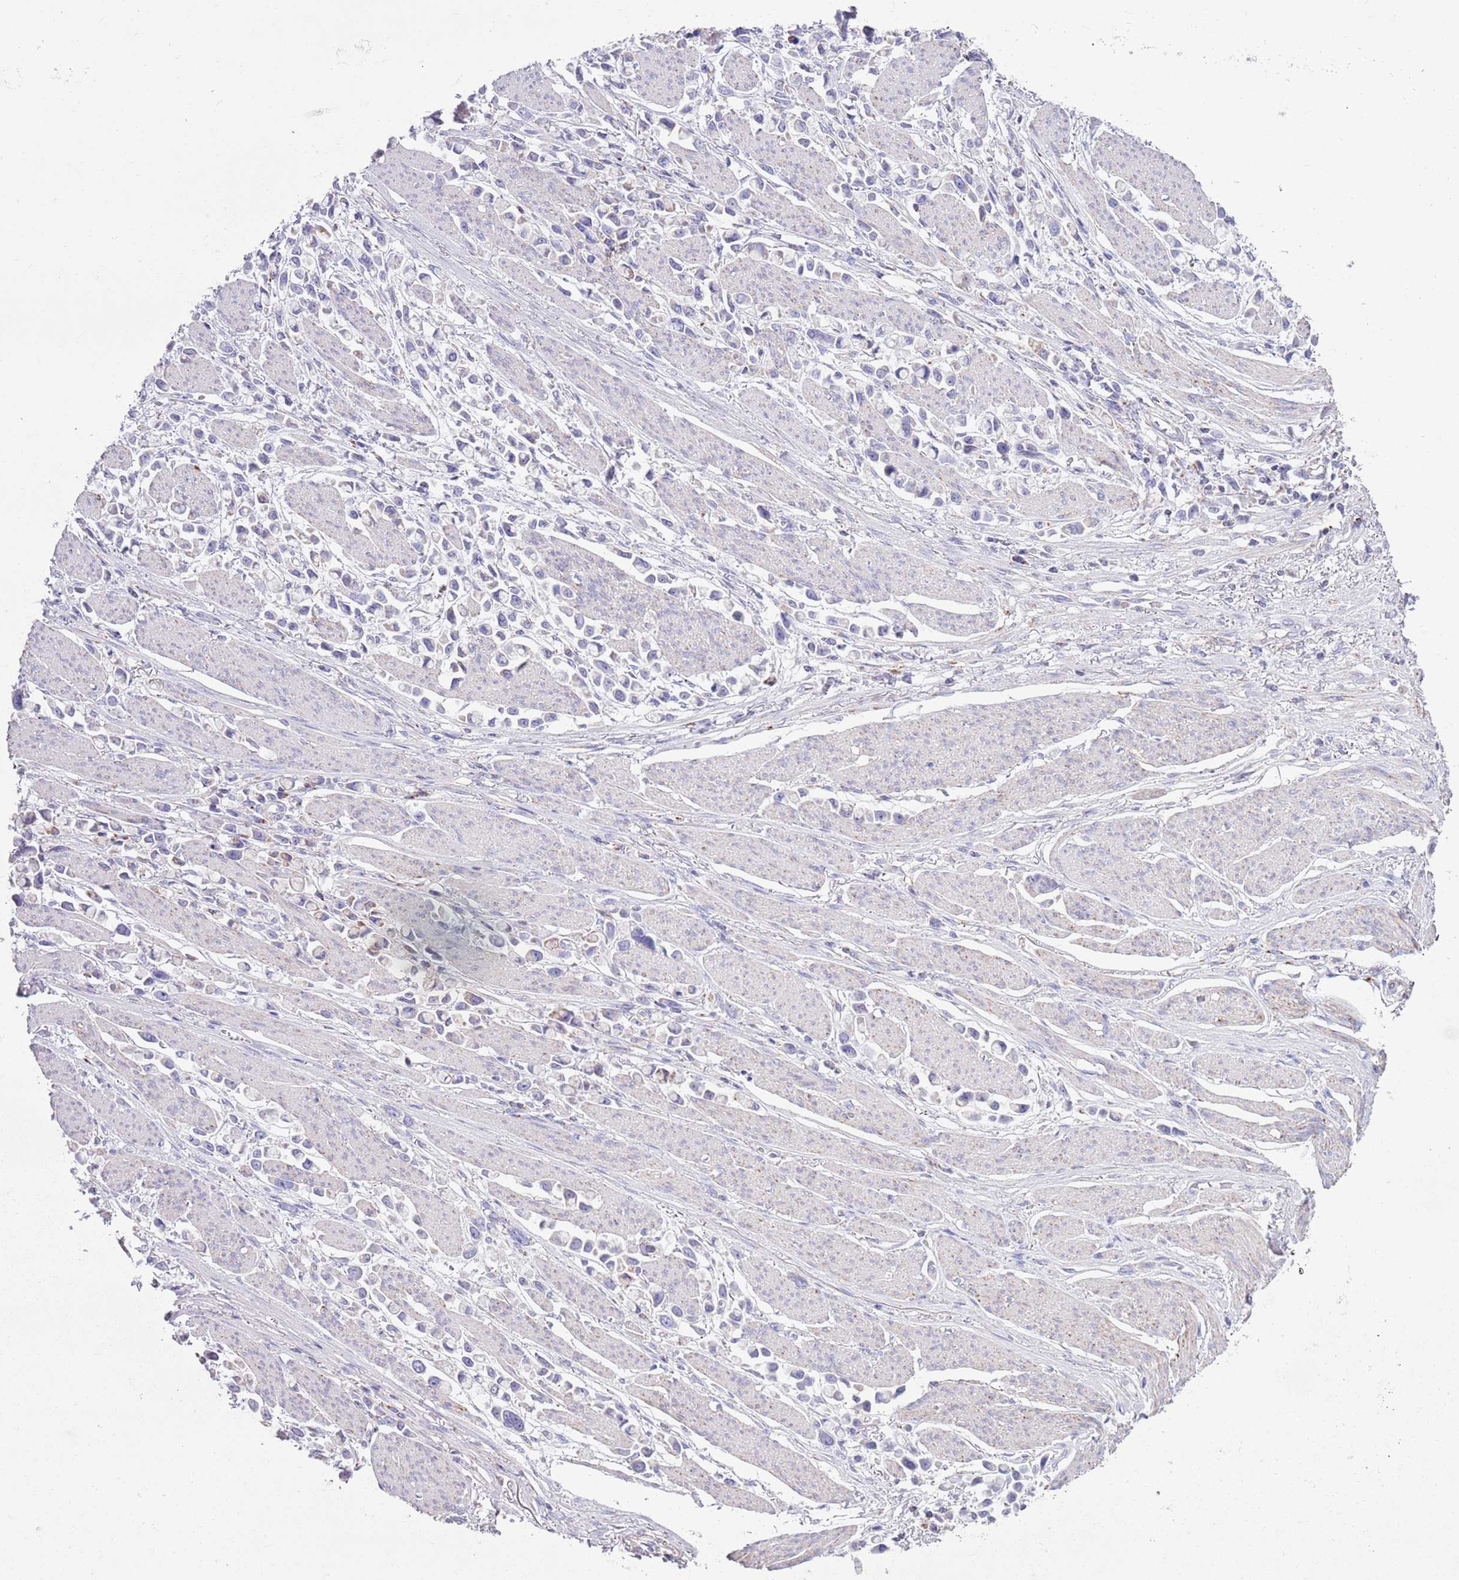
{"staining": {"intensity": "negative", "quantity": "none", "location": "none"}, "tissue": "stomach cancer", "cell_type": "Tumor cells", "image_type": "cancer", "snomed": [{"axis": "morphology", "description": "Adenocarcinoma, NOS"}, {"axis": "topography", "description": "Stomach"}], "caption": "Immunohistochemistry (IHC) micrograph of neoplastic tissue: human stomach cancer stained with DAB (3,3'-diaminobenzidine) displays no significant protein staining in tumor cells. (Stains: DAB IHC with hematoxylin counter stain, Microscopy: brightfield microscopy at high magnification).", "gene": "ATP6V1B1", "patient": {"sex": "female", "age": 81}}